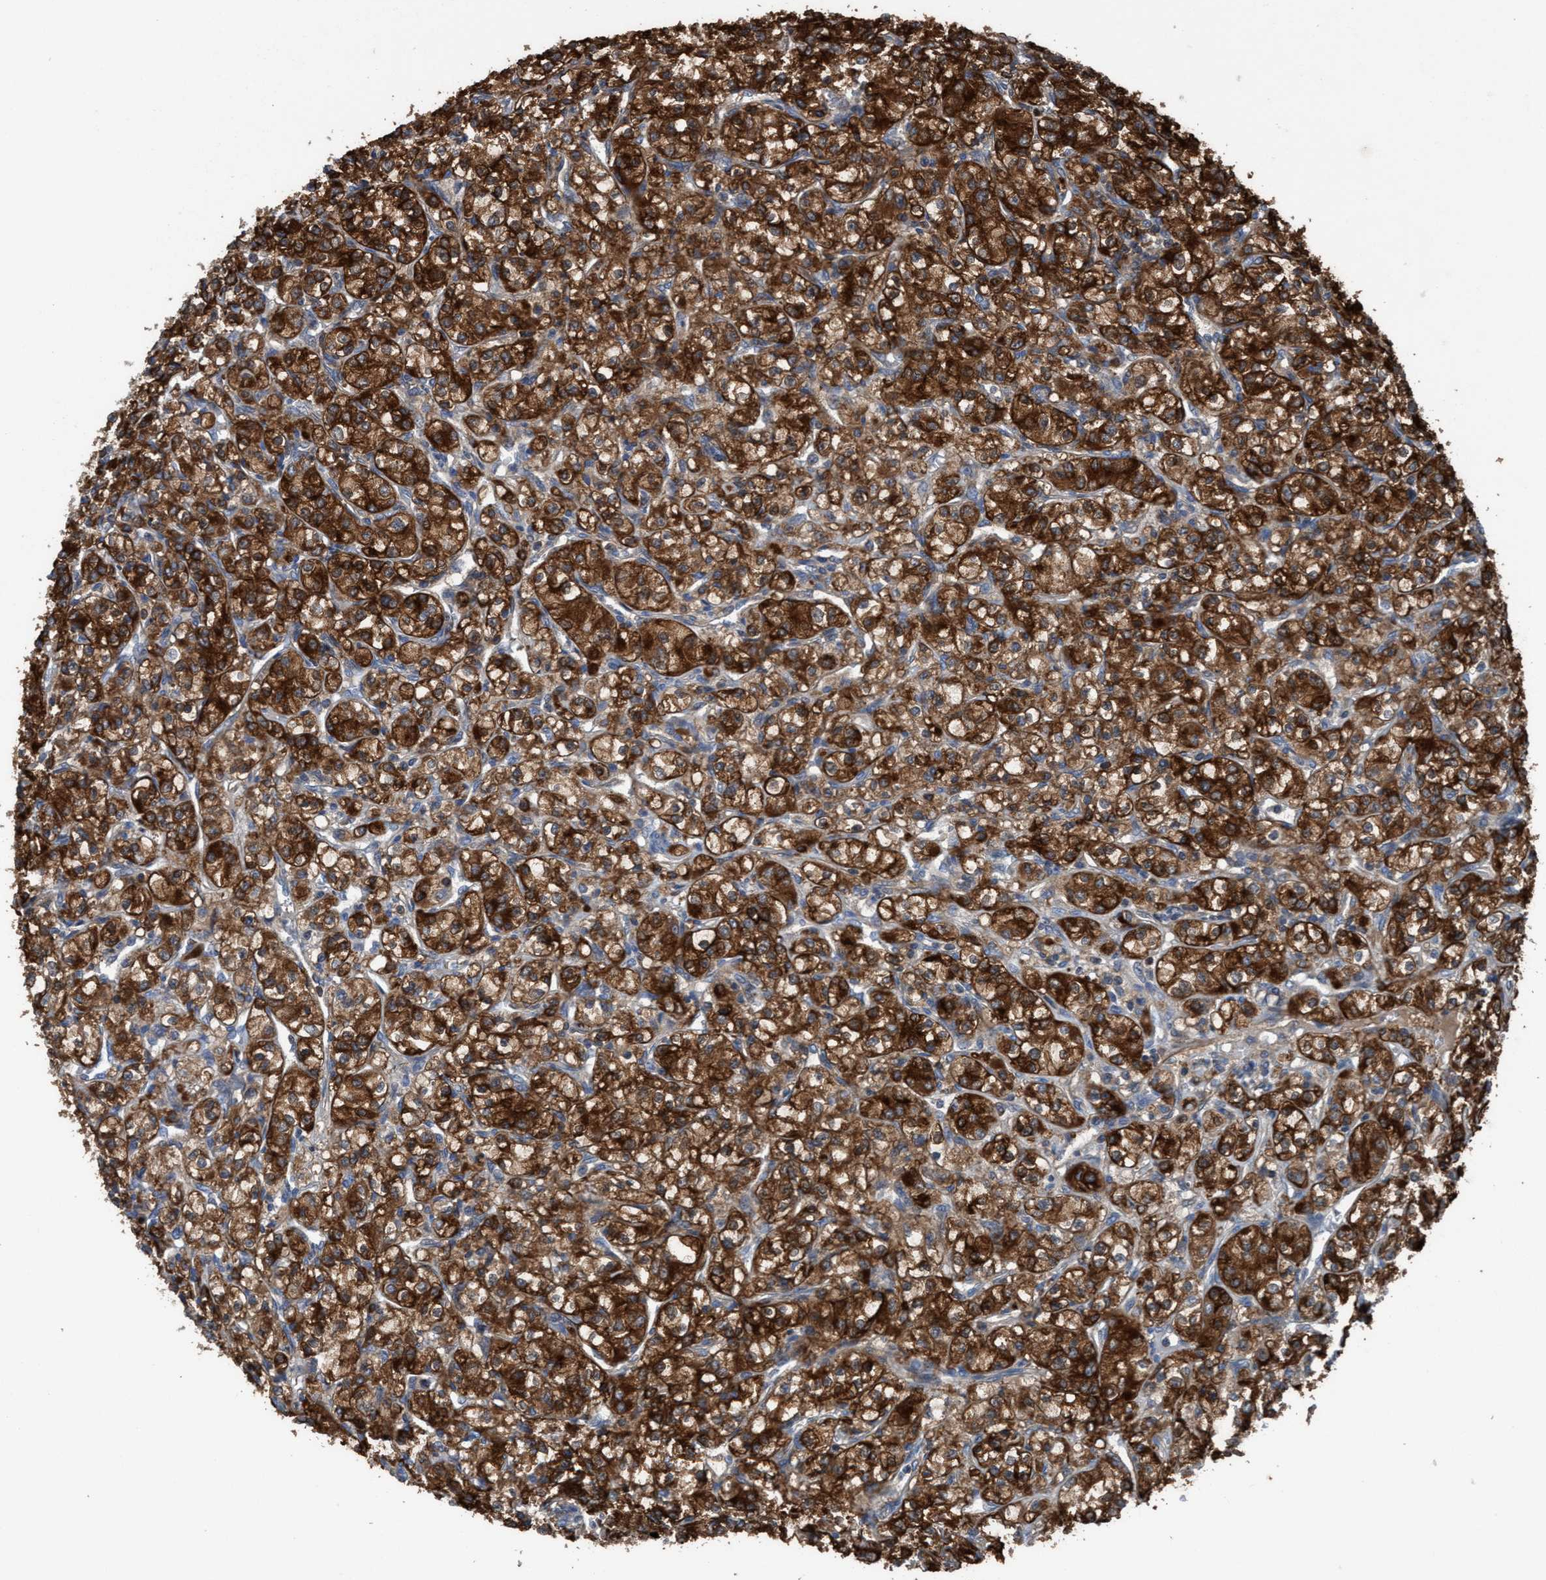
{"staining": {"intensity": "strong", "quantity": ">75%", "location": "cytoplasmic/membranous"}, "tissue": "renal cancer", "cell_type": "Tumor cells", "image_type": "cancer", "snomed": [{"axis": "morphology", "description": "Adenocarcinoma, NOS"}, {"axis": "topography", "description": "Kidney"}], "caption": "Immunohistochemical staining of human renal adenocarcinoma reveals strong cytoplasmic/membranous protein positivity in about >75% of tumor cells.", "gene": "NMT1", "patient": {"sex": "male", "age": 77}}